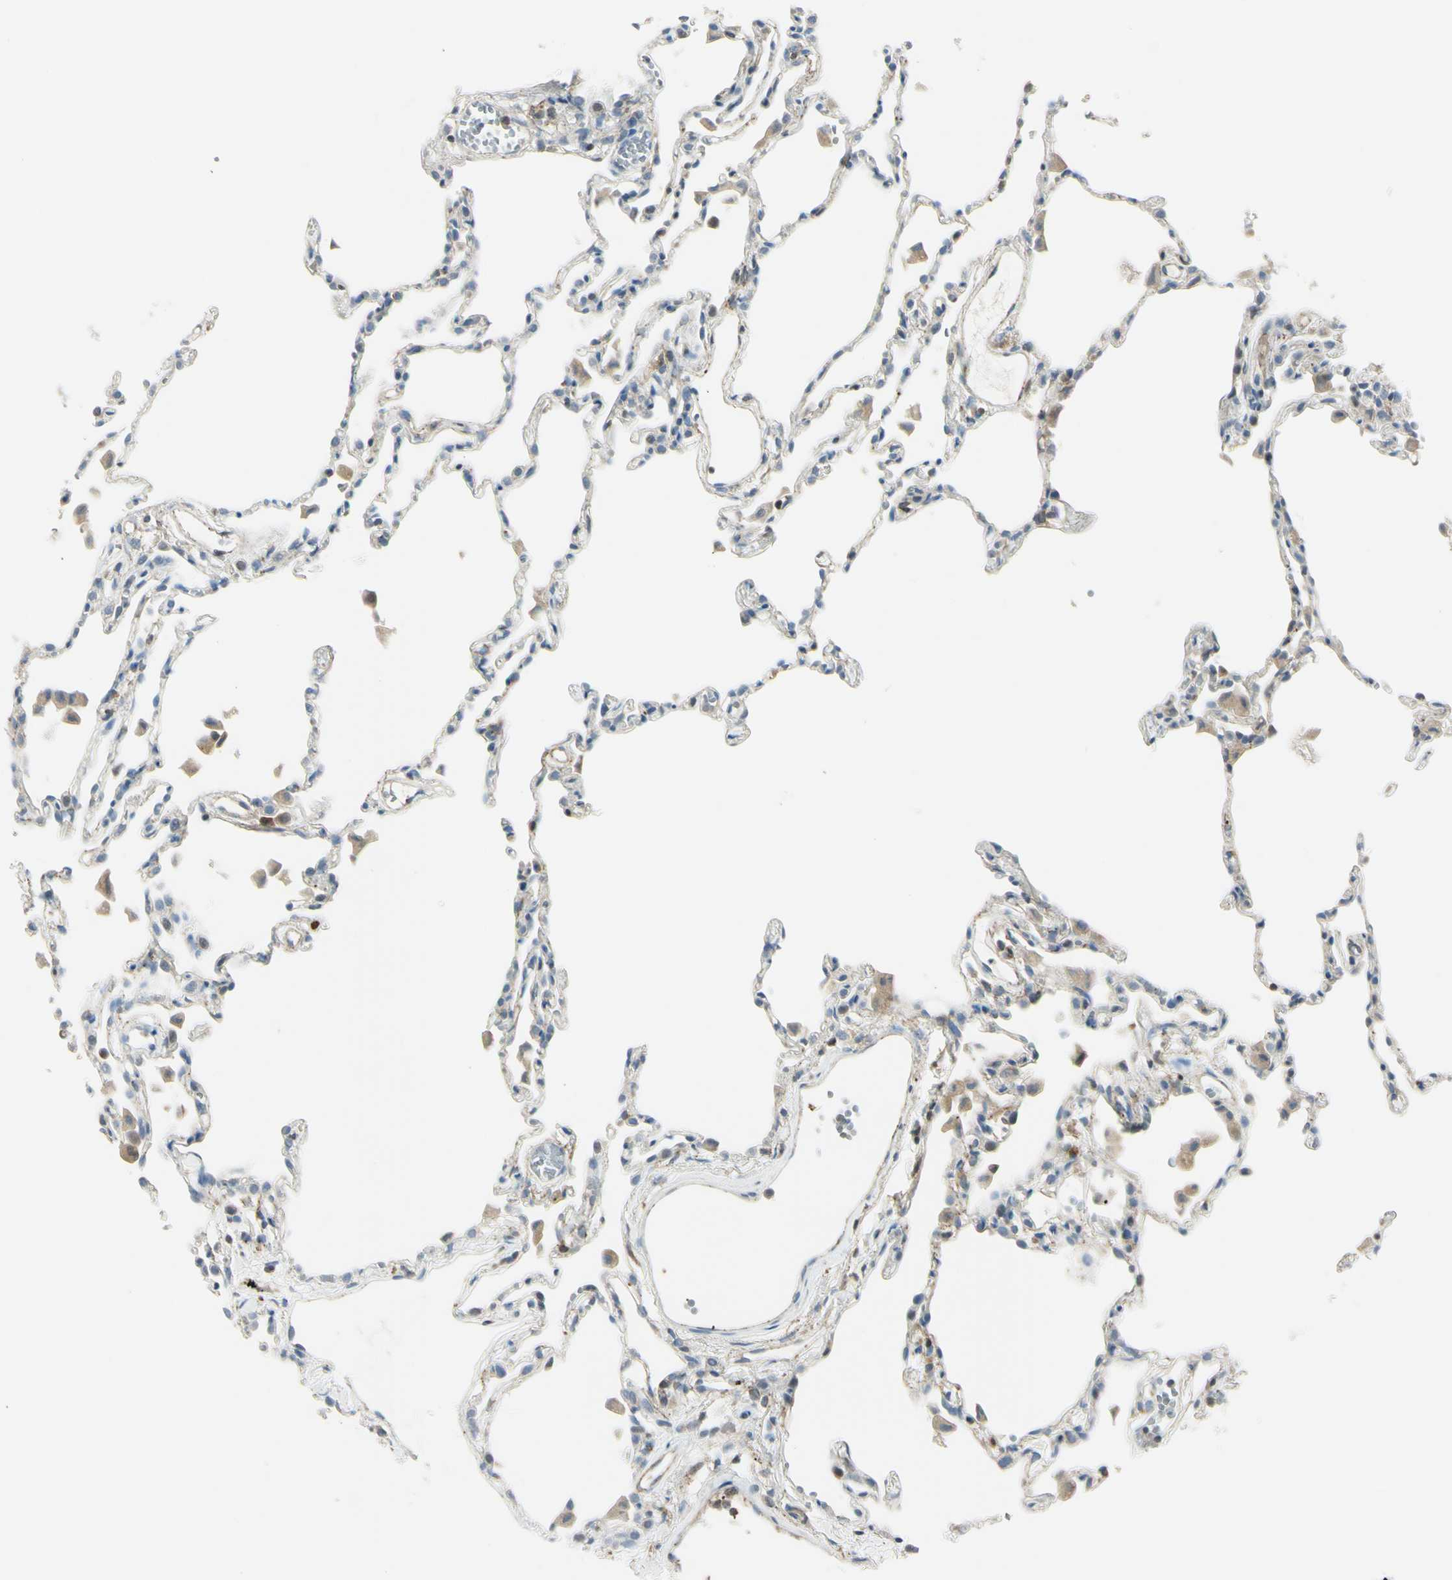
{"staining": {"intensity": "weak", "quantity": "25%-75%", "location": "cytoplasmic/membranous"}, "tissue": "lung", "cell_type": "Alveolar cells", "image_type": "normal", "snomed": [{"axis": "morphology", "description": "Normal tissue, NOS"}, {"axis": "topography", "description": "Lung"}], "caption": "IHC micrograph of unremarkable human lung stained for a protein (brown), which exhibits low levels of weak cytoplasmic/membranous staining in approximately 25%-75% of alveolar cells.", "gene": "CYRIB", "patient": {"sex": "female", "age": 49}}